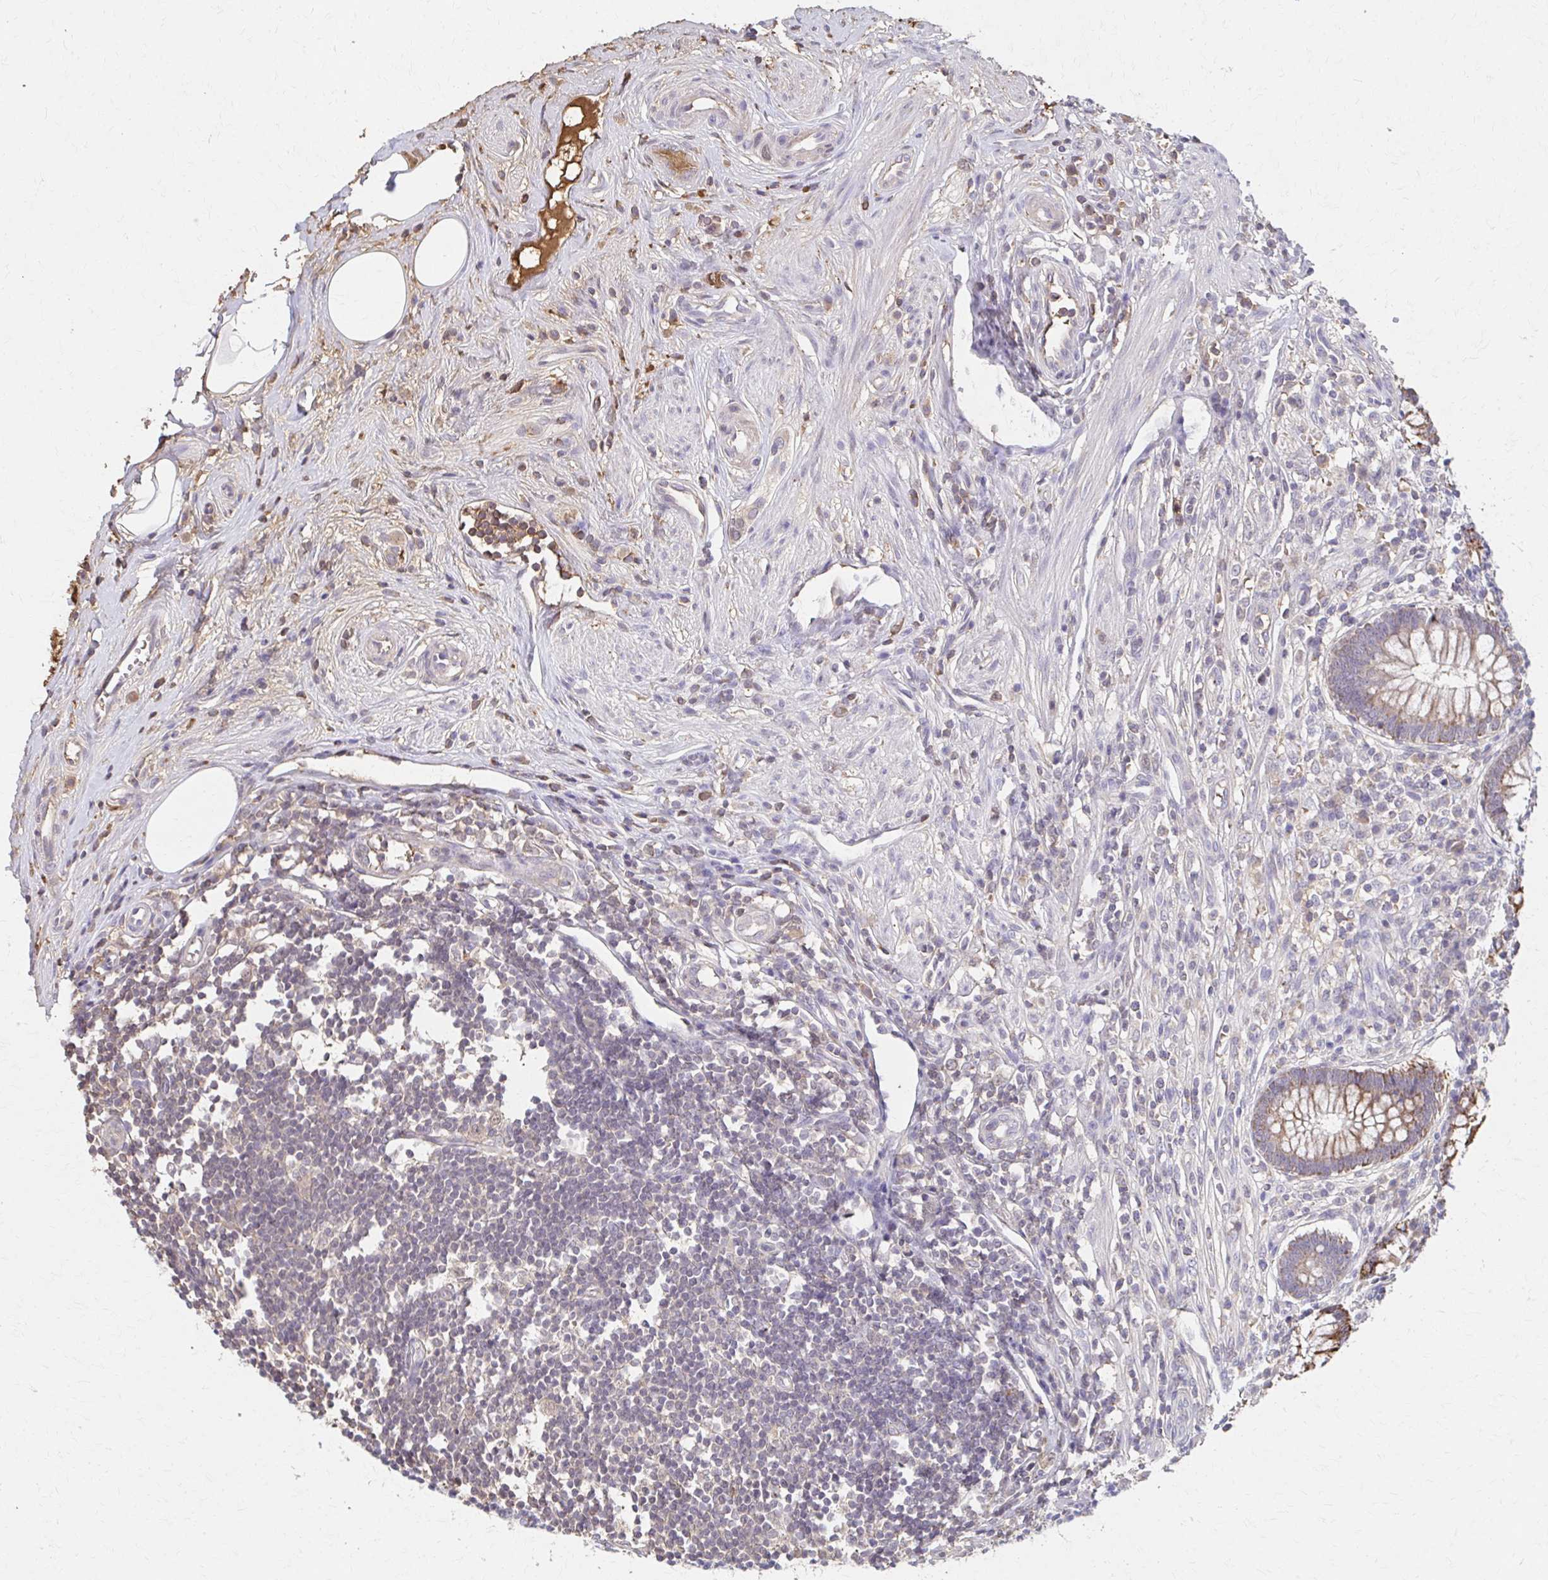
{"staining": {"intensity": "moderate", "quantity": ">75%", "location": "cytoplasmic/membranous"}, "tissue": "appendix", "cell_type": "Glandular cells", "image_type": "normal", "snomed": [{"axis": "morphology", "description": "Normal tissue, NOS"}, {"axis": "topography", "description": "Appendix"}], "caption": "DAB immunohistochemical staining of benign appendix demonstrates moderate cytoplasmic/membranous protein positivity in approximately >75% of glandular cells. (DAB IHC with brightfield microscopy, high magnification).", "gene": "HMGCS2", "patient": {"sex": "female", "age": 56}}